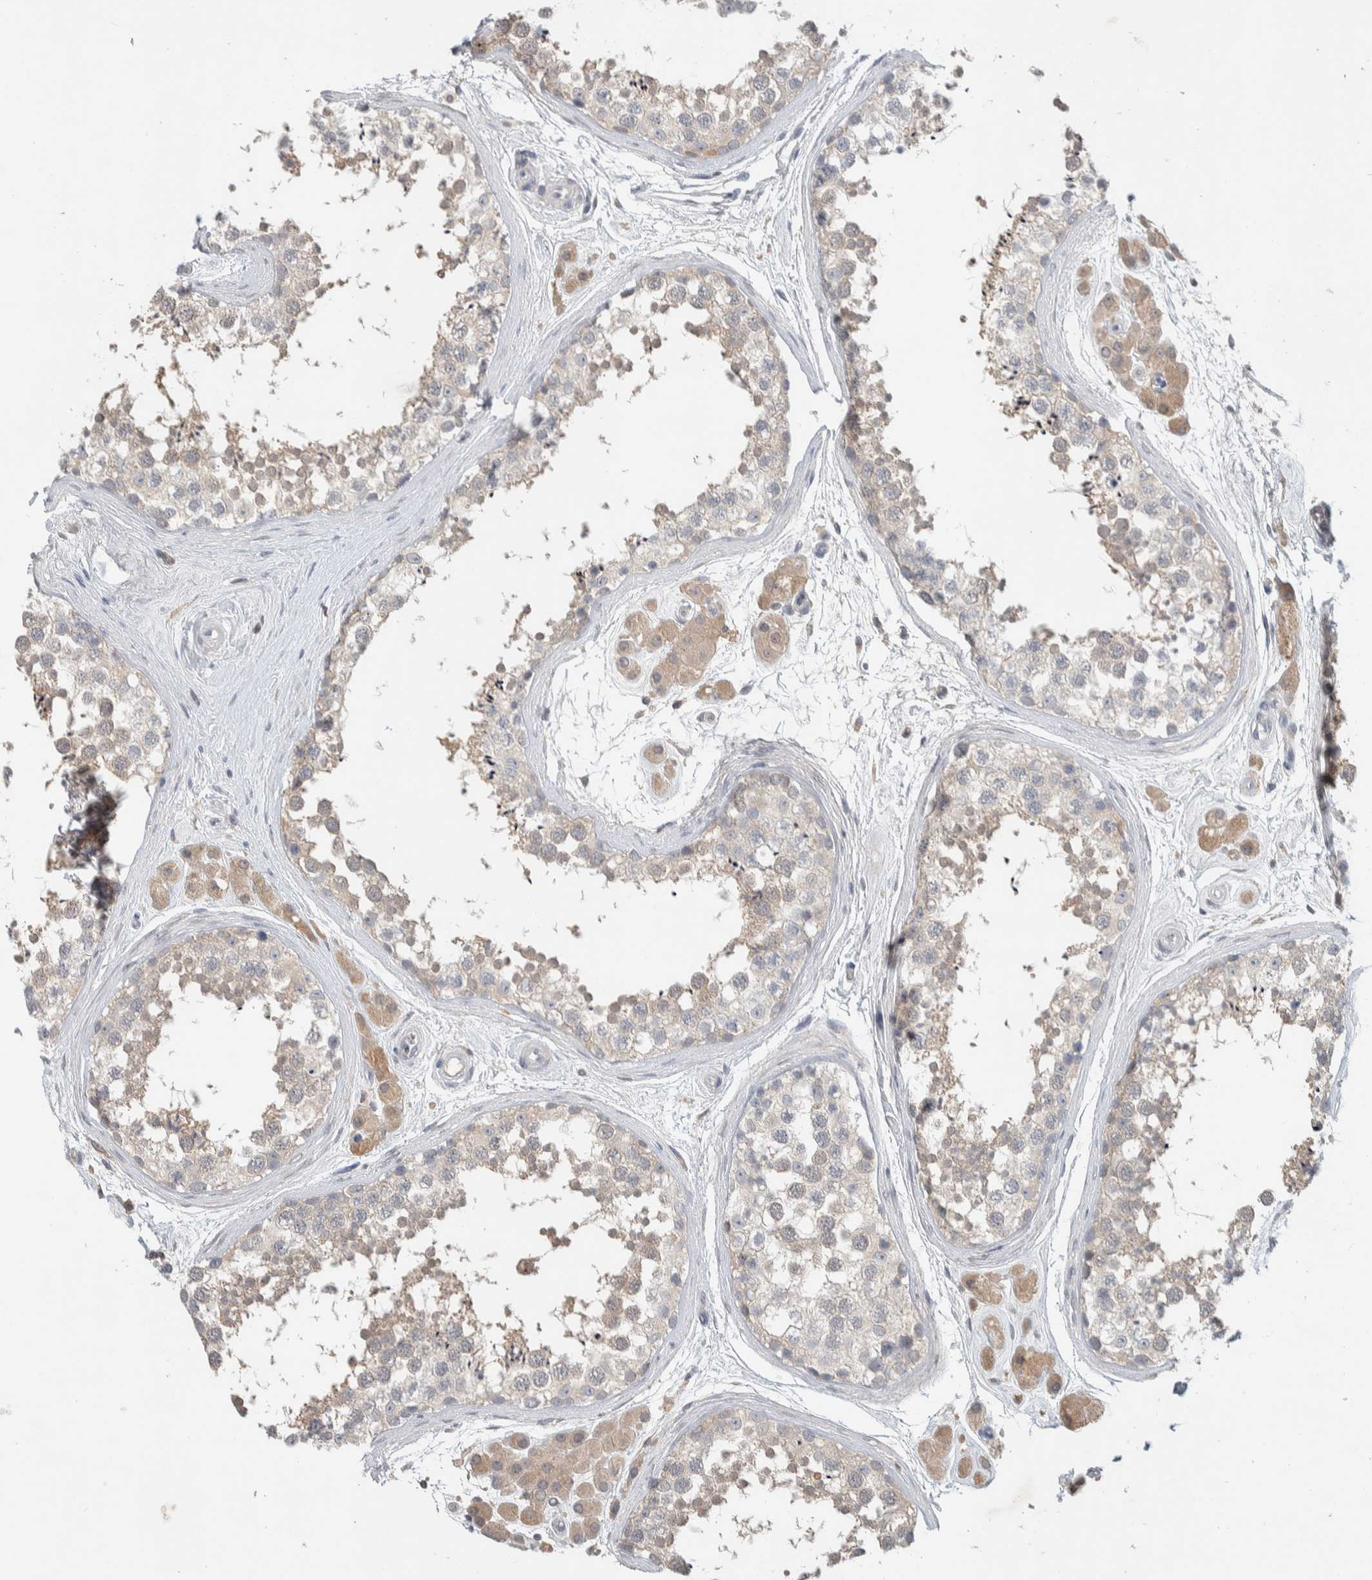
{"staining": {"intensity": "weak", "quantity": "25%-75%", "location": "cytoplasmic/membranous"}, "tissue": "testis", "cell_type": "Cells in seminiferous ducts", "image_type": "normal", "snomed": [{"axis": "morphology", "description": "Normal tissue, NOS"}, {"axis": "topography", "description": "Testis"}], "caption": "Cells in seminiferous ducts display low levels of weak cytoplasmic/membranous staining in approximately 25%-75% of cells in unremarkable human testis. (DAB IHC with brightfield microscopy, high magnification).", "gene": "DEPTOR", "patient": {"sex": "male", "age": 56}}